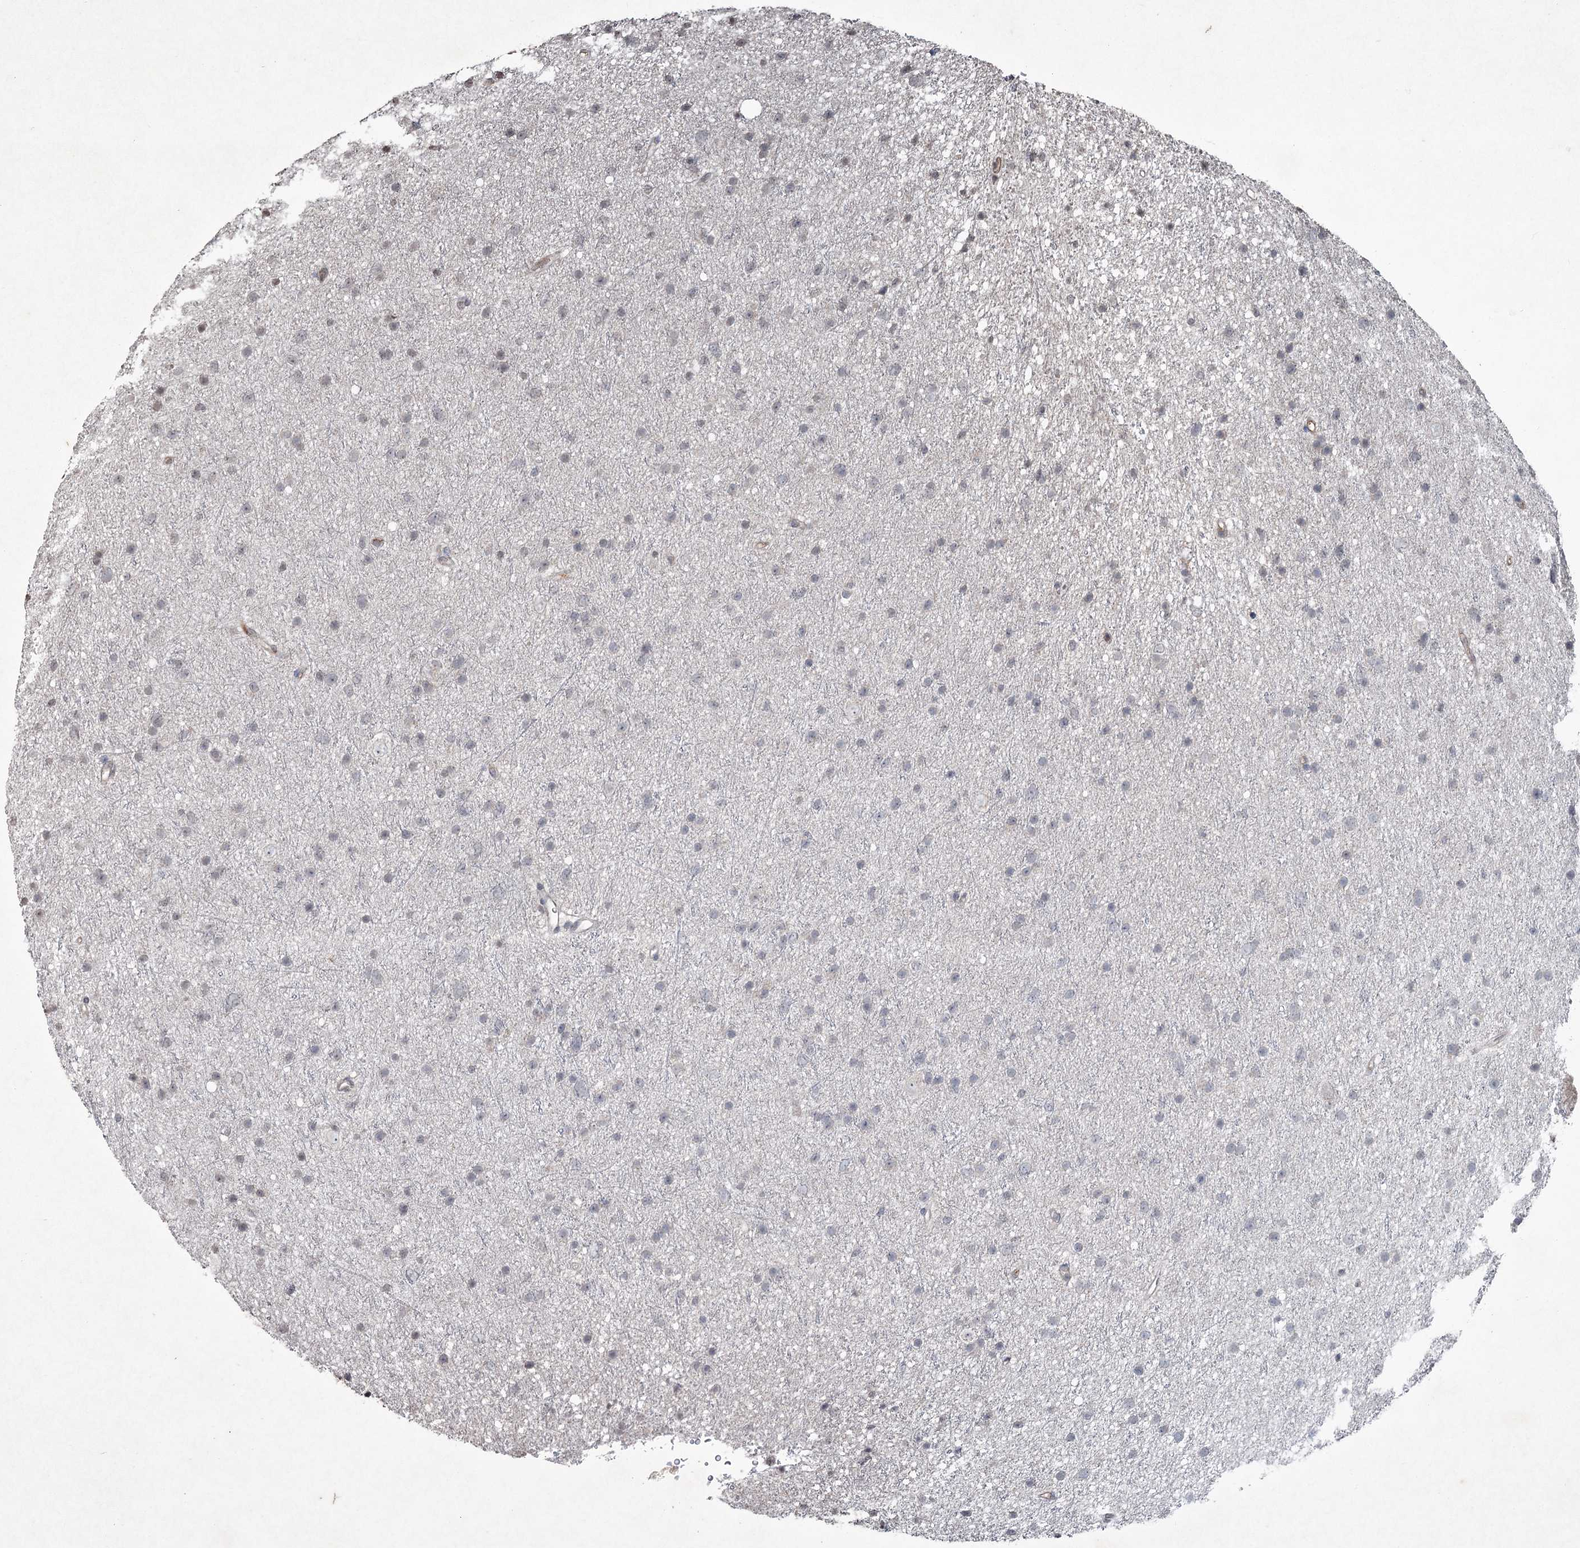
{"staining": {"intensity": "weak", "quantity": "<25%", "location": "nuclear"}, "tissue": "glioma", "cell_type": "Tumor cells", "image_type": "cancer", "snomed": [{"axis": "morphology", "description": "Glioma, malignant, Low grade"}, {"axis": "topography", "description": "Cerebral cortex"}], "caption": "Malignant low-grade glioma was stained to show a protein in brown. There is no significant positivity in tumor cells.", "gene": "PGLYRP2", "patient": {"sex": "female", "age": 39}}